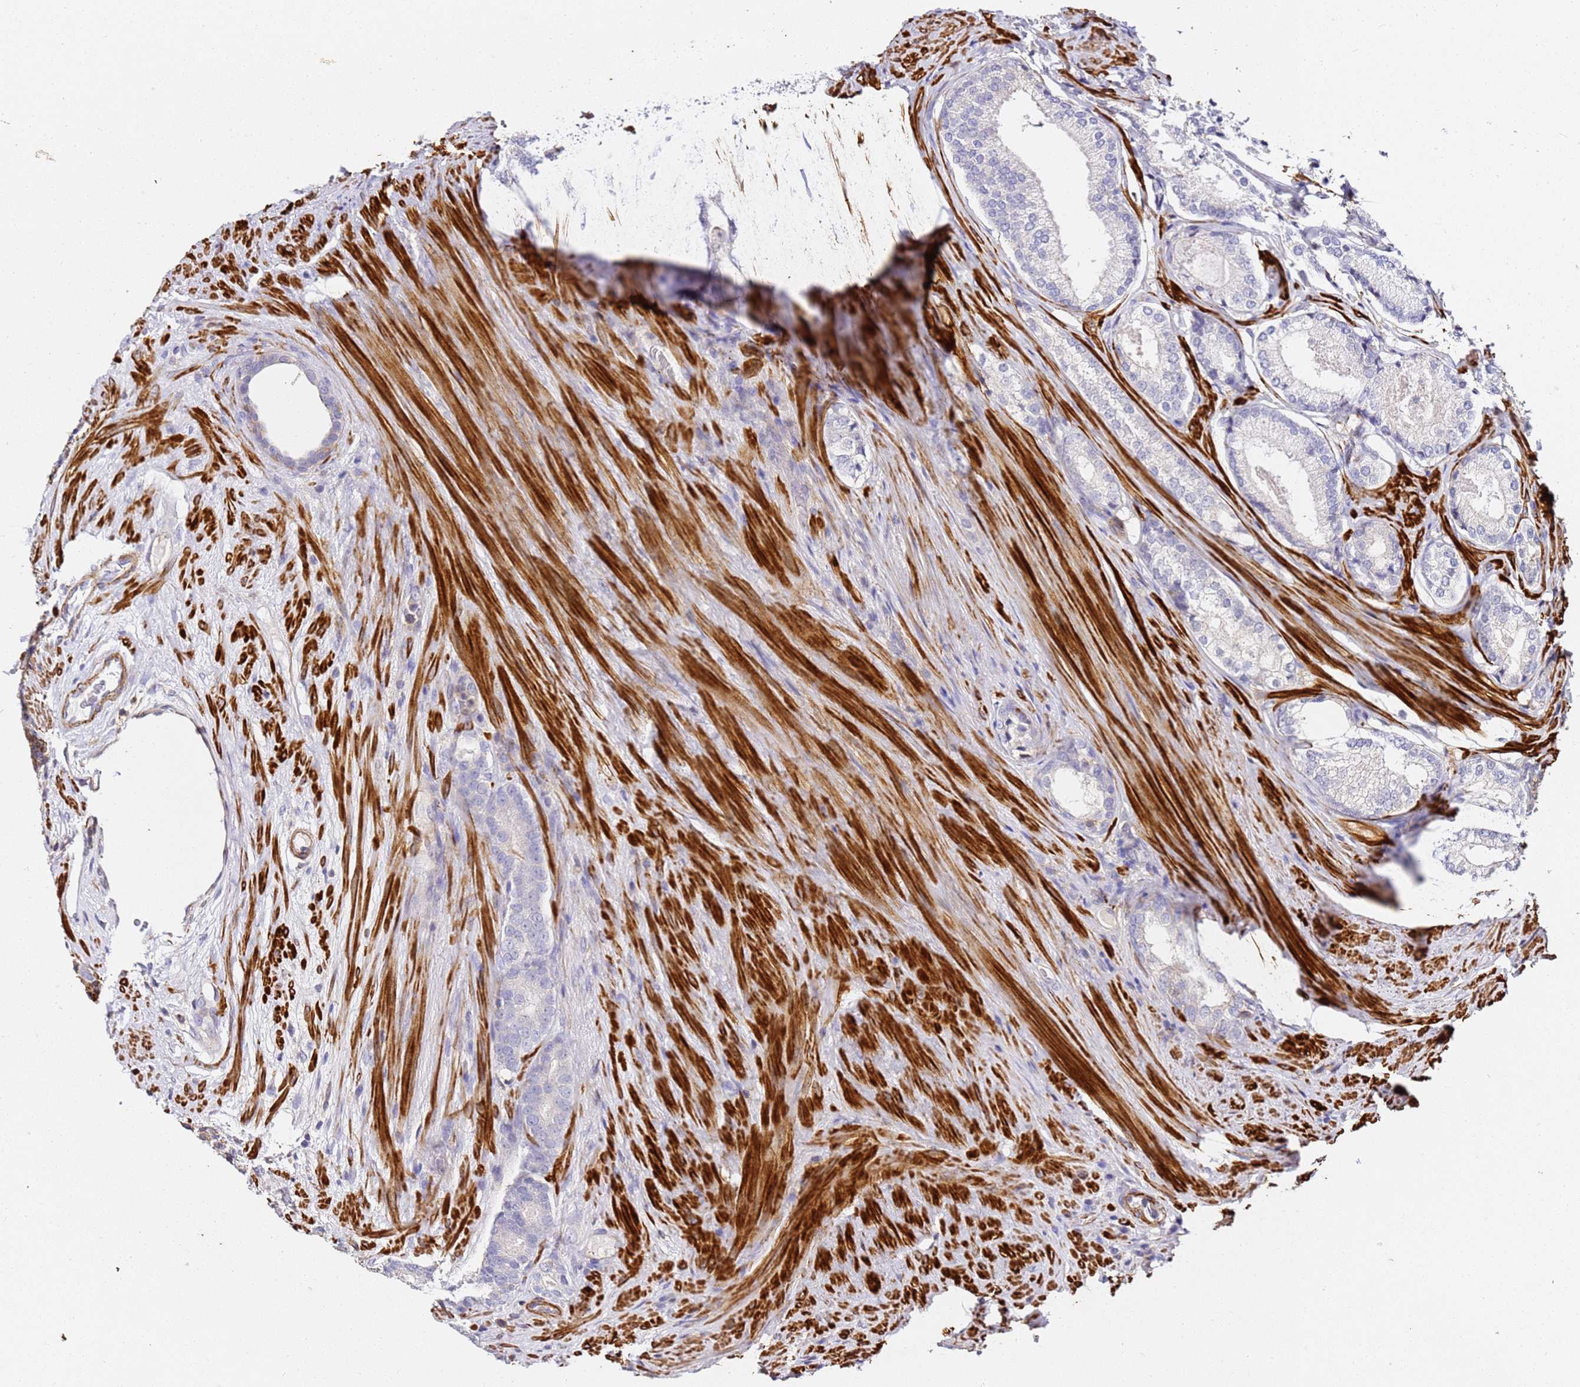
{"staining": {"intensity": "negative", "quantity": "none", "location": "none"}, "tissue": "prostate cancer", "cell_type": "Tumor cells", "image_type": "cancer", "snomed": [{"axis": "morphology", "description": "Adenocarcinoma, Low grade"}, {"axis": "topography", "description": "Prostate"}], "caption": "A photomicrograph of human prostate cancer is negative for staining in tumor cells.", "gene": "ZNF671", "patient": {"sex": "male", "age": 68}}